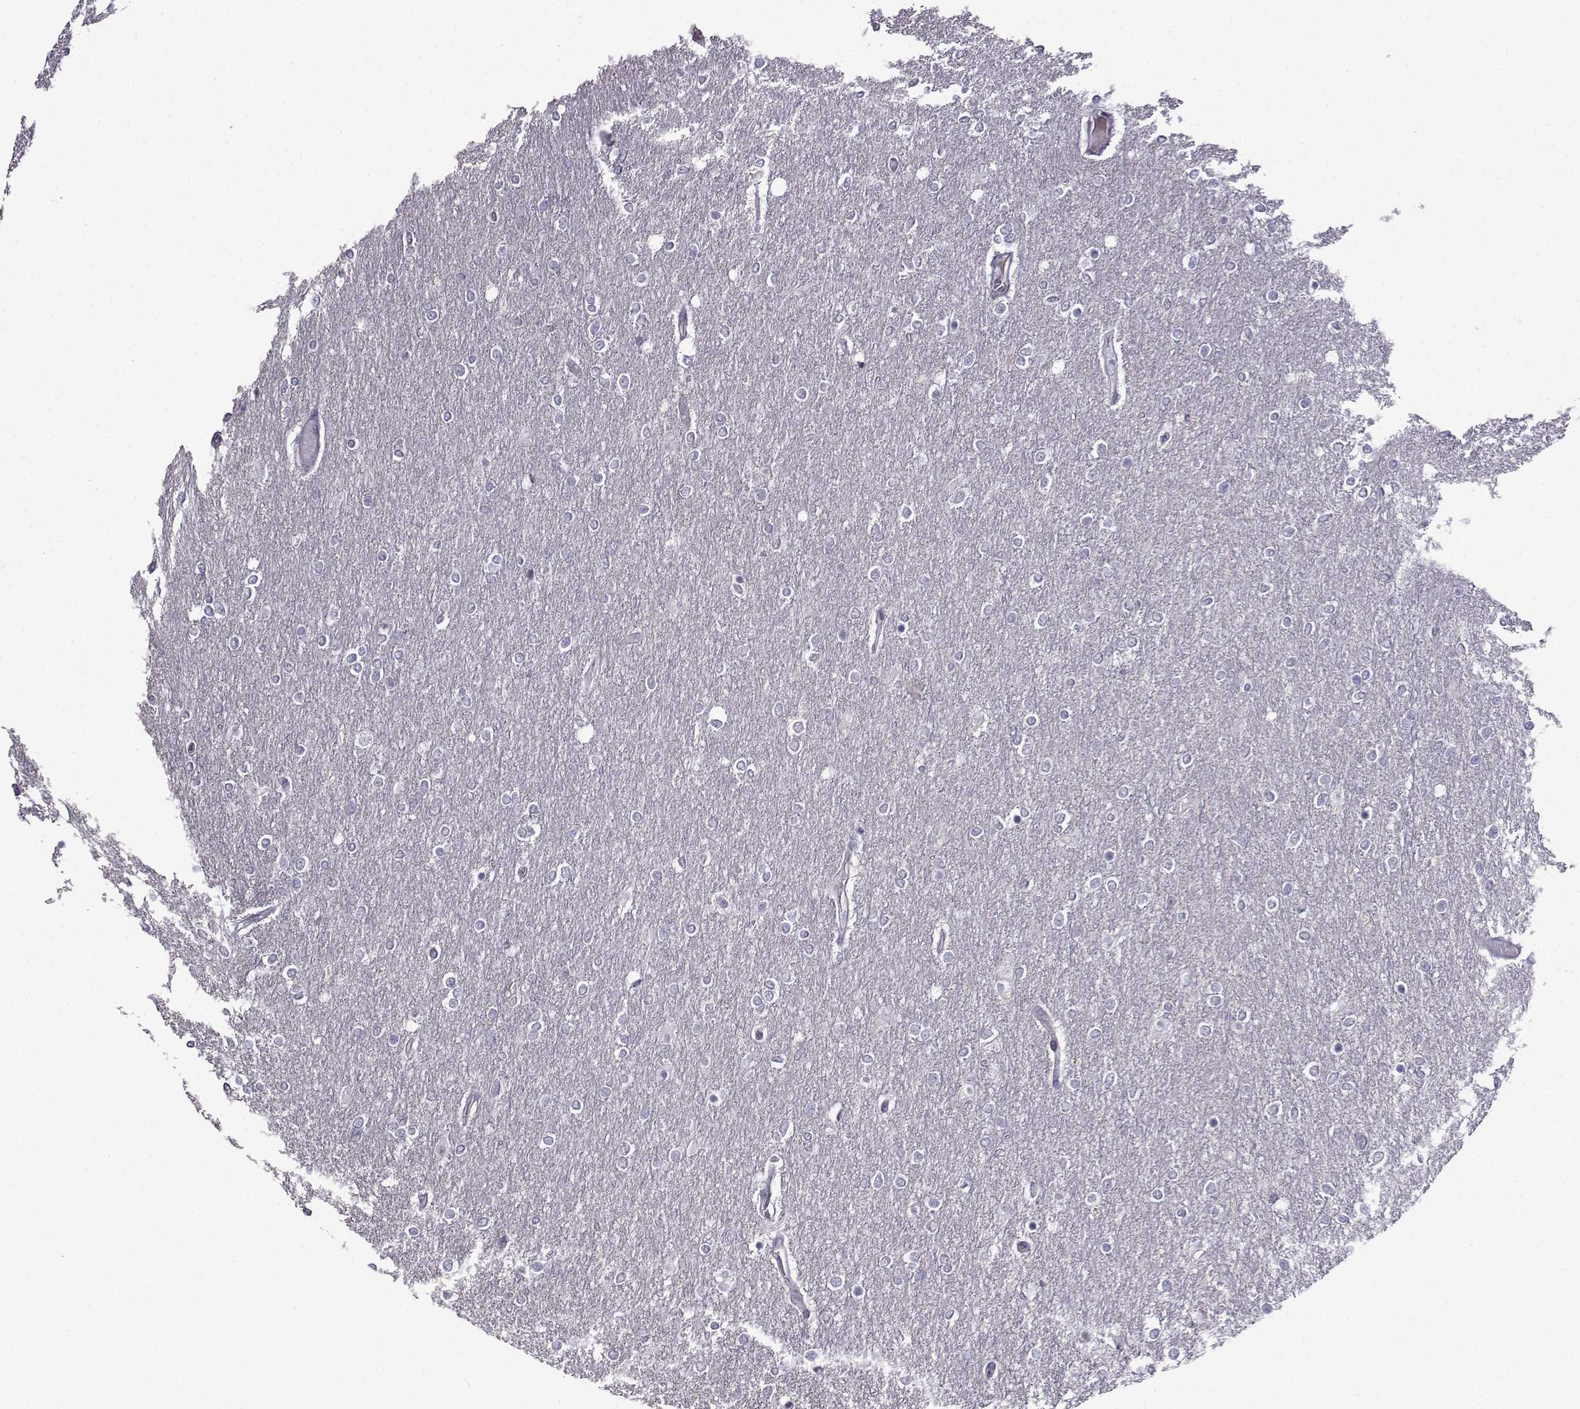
{"staining": {"intensity": "negative", "quantity": "none", "location": "none"}, "tissue": "glioma", "cell_type": "Tumor cells", "image_type": "cancer", "snomed": [{"axis": "morphology", "description": "Glioma, malignant, High grade"}, {"axis": "topography", "description": "Brain"}], "caption": "DAB immunohistochemical staining of glioma shows no significant staining in tumor cells.", "gene": "CRYBB1", "patient": {"sex": "female", "age": 61}}